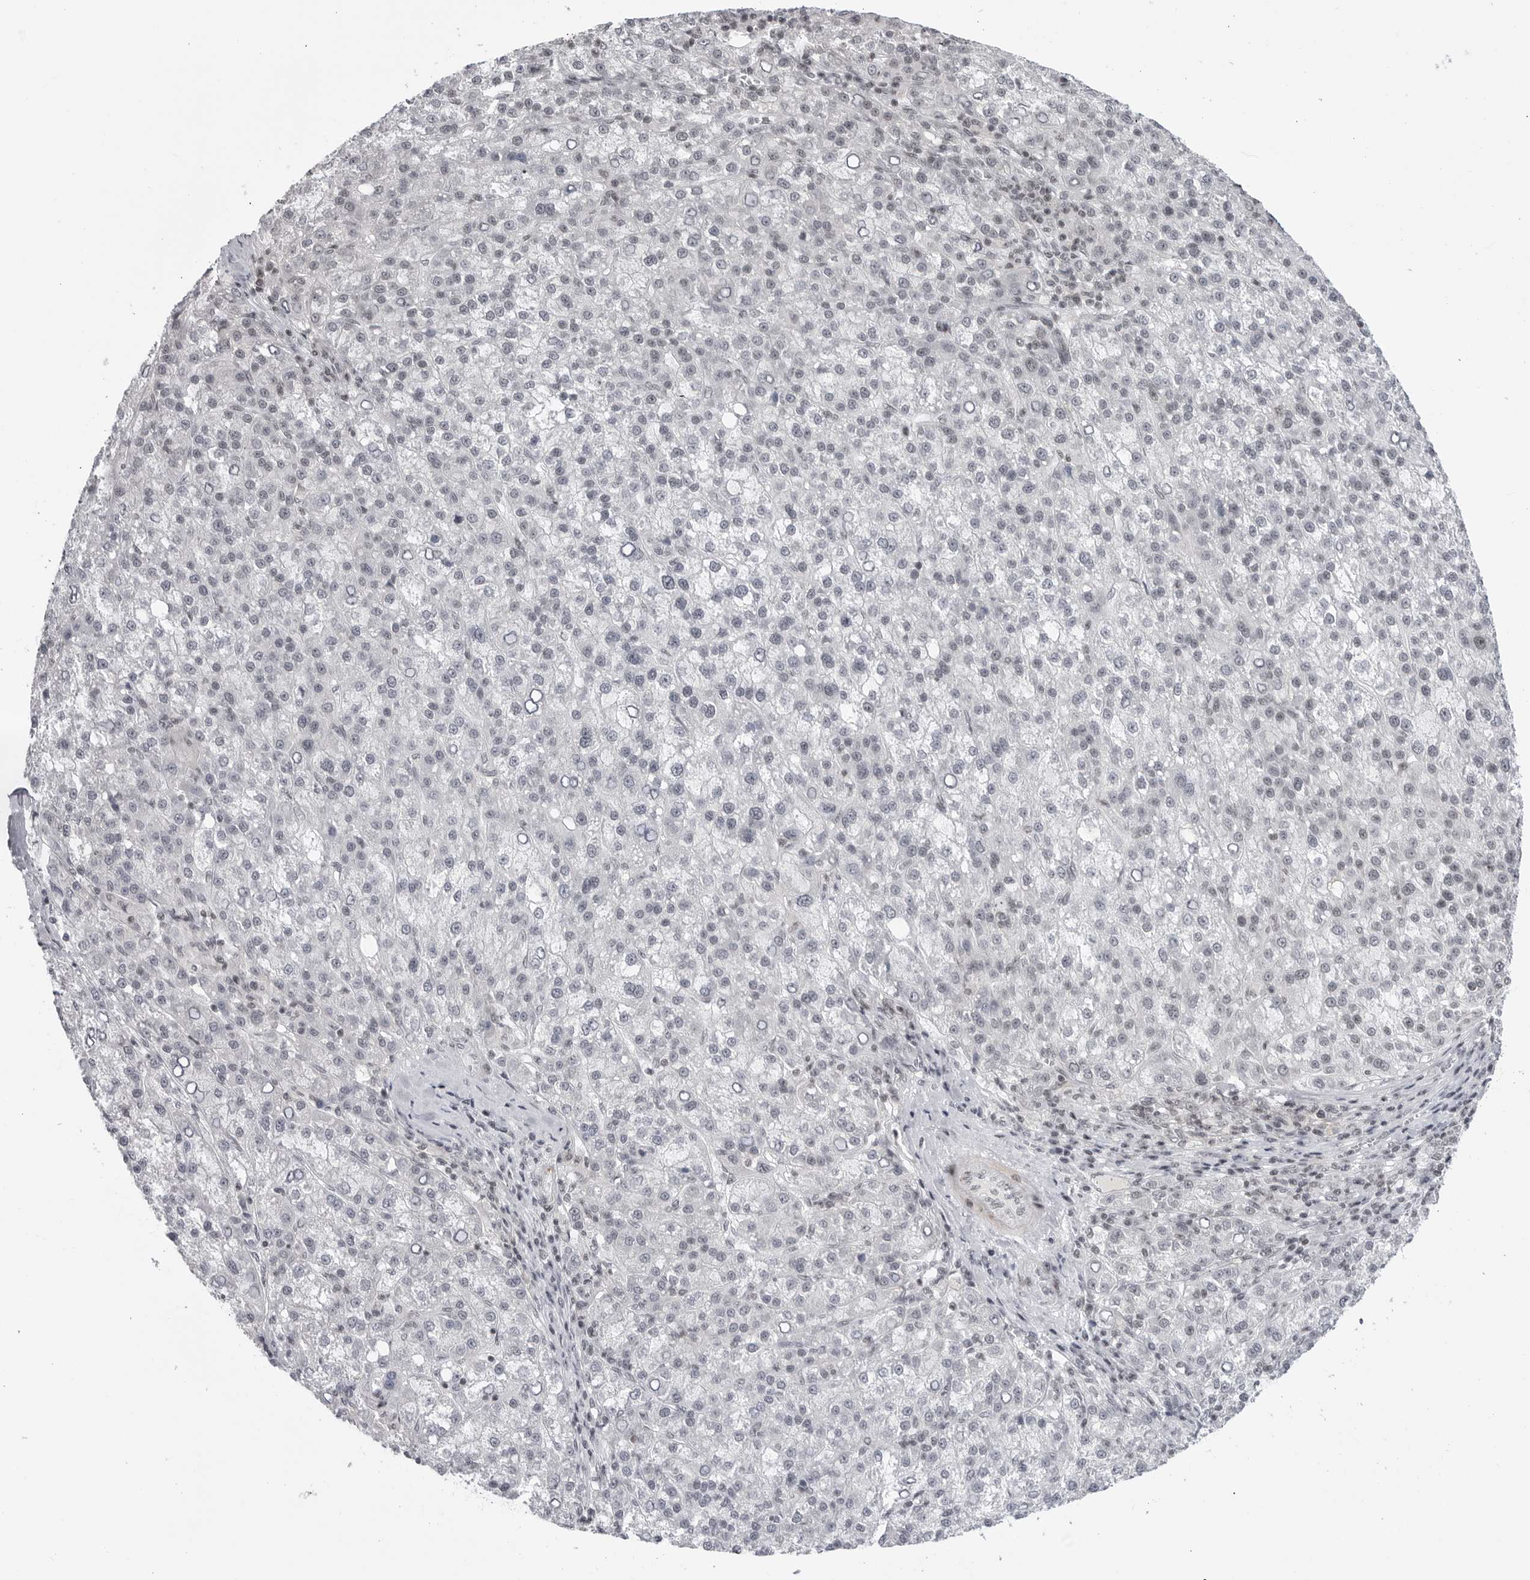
{"staining": {"intensity": "negative", "quantity": "none", "location": "none"}, "tissue": "liver cancer", "cell_type": "Tumor cells", "image_type": "cancer", "snomed": [{"axis": "morphology", "description": "Carcinoma, Hepatocellular, NOS"}, {"axis": "topography", "description": "Liver"}], "caption": "Immunohistochemistry image of neoplastic tissue: human liver hepatocellular carcinoma stained with DAB reveals no significant protein positivity in tumor cells.", "gene": "TRIM66", "patient": {"sex": "female", "age": 58}}